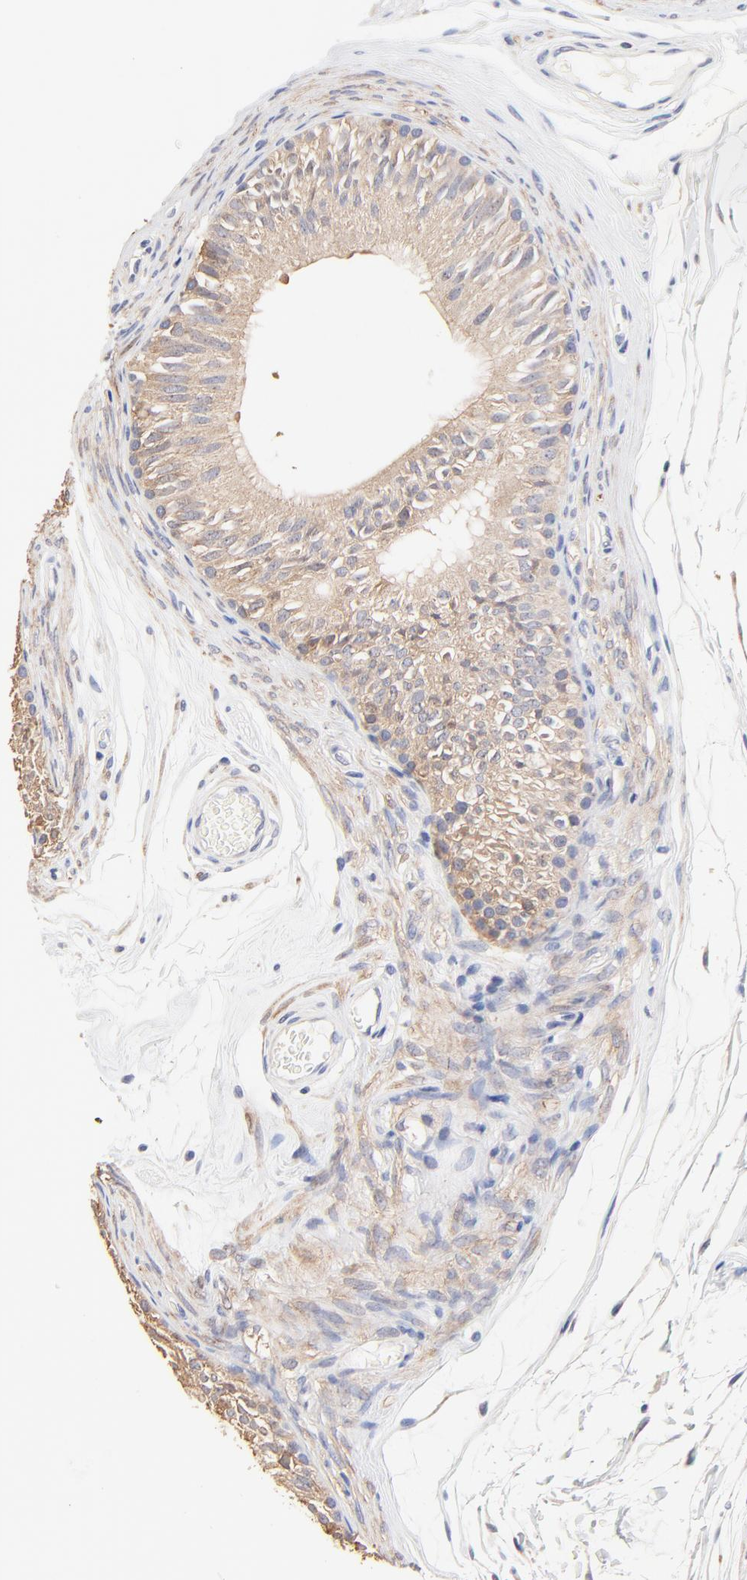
{"staining": {"intensity": "moderate", "quantity": "25%-75%", "location": "cytoplasmic/membranous"}, "tissue": "epididymis", "cell_type": "Glandular cells", "image_type": "normal", "snomed": [{"axis": "morphology", "description": "Normal tissue, NOS"}, {"axis": "topography", "description": "Testis"}, {"axis": "topography", "description": "Epididymis"}], "caption": "Normal epididymis demonstrates moderate cytoplasmic/membranous positivity in about 25%-75% of glandular cells, visualized by immunohistochemistry. The protein of interest is shown in brown color, while the nuclei are stained blue.", "gene": "TWNK", "patient": {"sex": "male", "age": 36}}